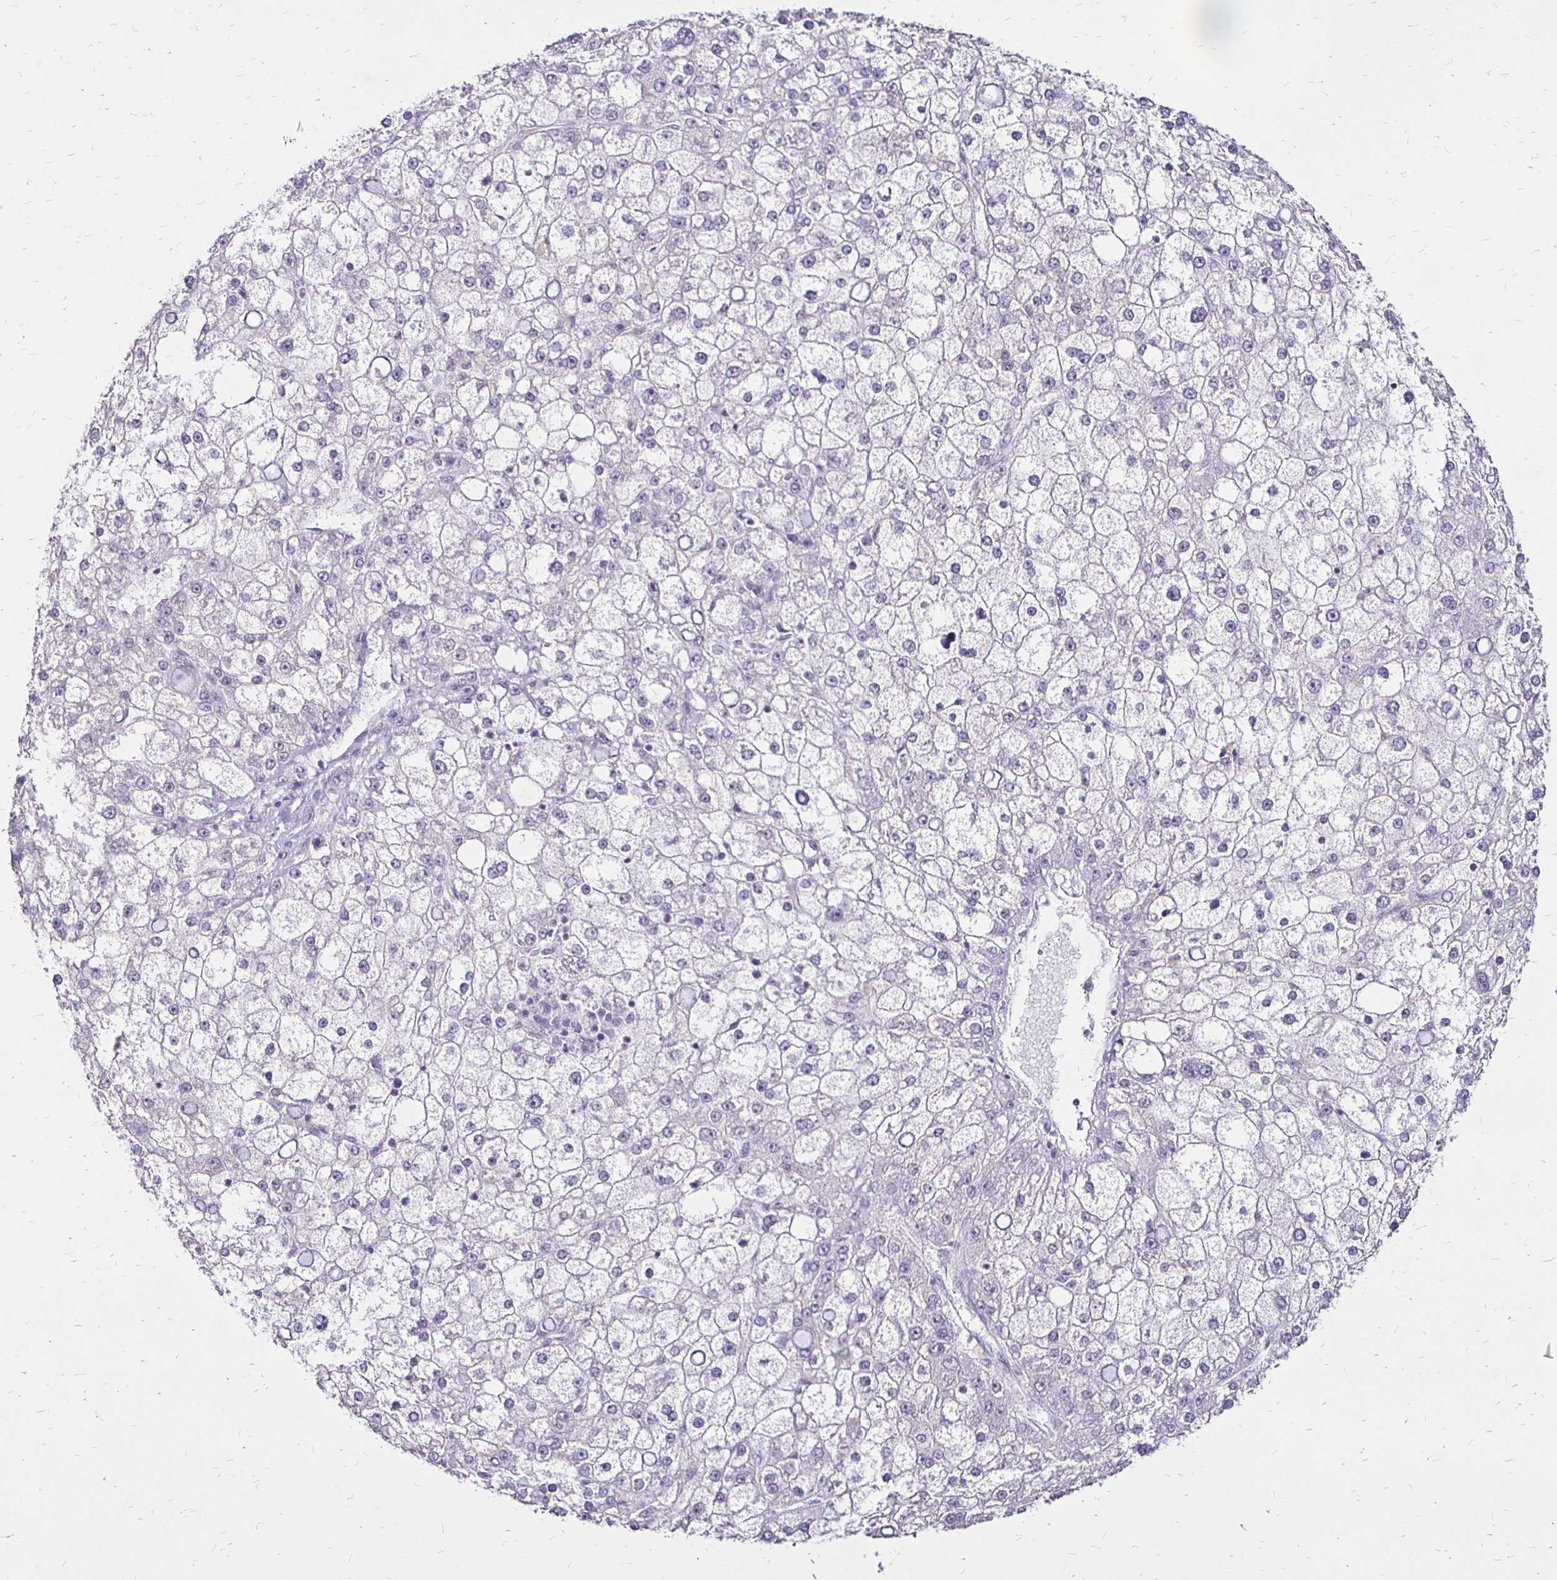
{"staining": {"intensity": "negative", "quantity": "none", "location": "none"}, "tissue": "liver cancer", "cell_type": "Tumor cells", "image_type": "cancer", "snomed": [{"axis": "morphology", "description": "Carcinoma, Hepatocellular, NOS"}, {"axis": "topography", "description": "Liver"}], "caption": "Tumor cells are negative for brown protein staining in liver cancer. The staining was performed using DAB (3,3'-diaminobenzidine) to visualize the protein expression in brown, while the nuclei were stained in blue with hematoxylin (Magnification: 20x).", "gene": "SIN3A", "patient": {"sex": "male", "age": 67}}